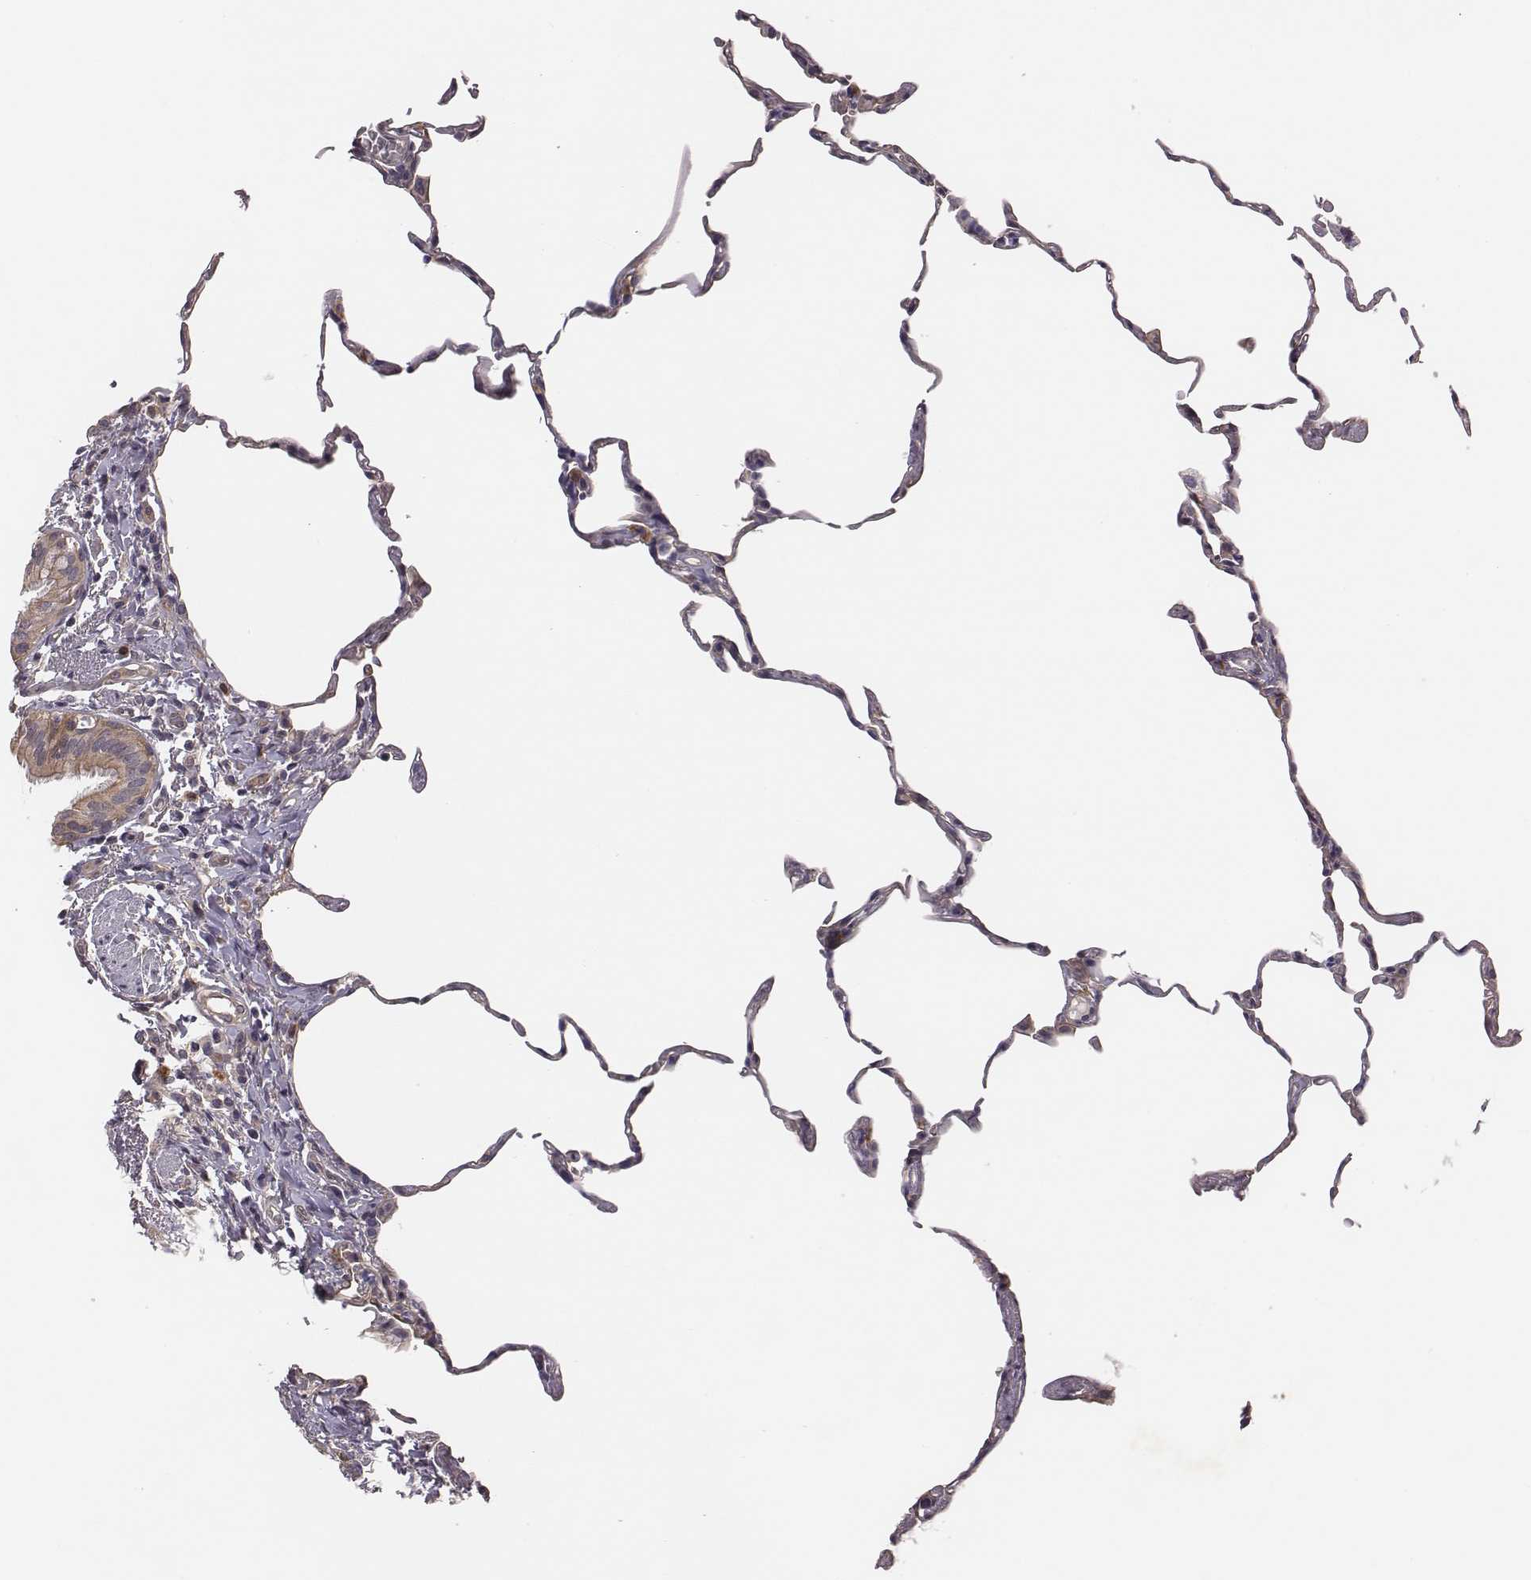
{"staining": {"intensity": "negative", "quantity": "none", "location": "none"}, "tissue": "lung", "cell_type": "Alveolar cells", "image_type": "normal", "snomed": [{"axis": "morphology", "description": "Normal tissue, NOS"}, {"axis": "topography", "description": "Lung"}], "caption": "The photomicrograph shows no significant expression in alveolar cells of lung. (Immunohistochemistry, brightfield microscopy, high magnification).", "gene": "SCARF1", "patient": {"sex": "female", "age": 57}}